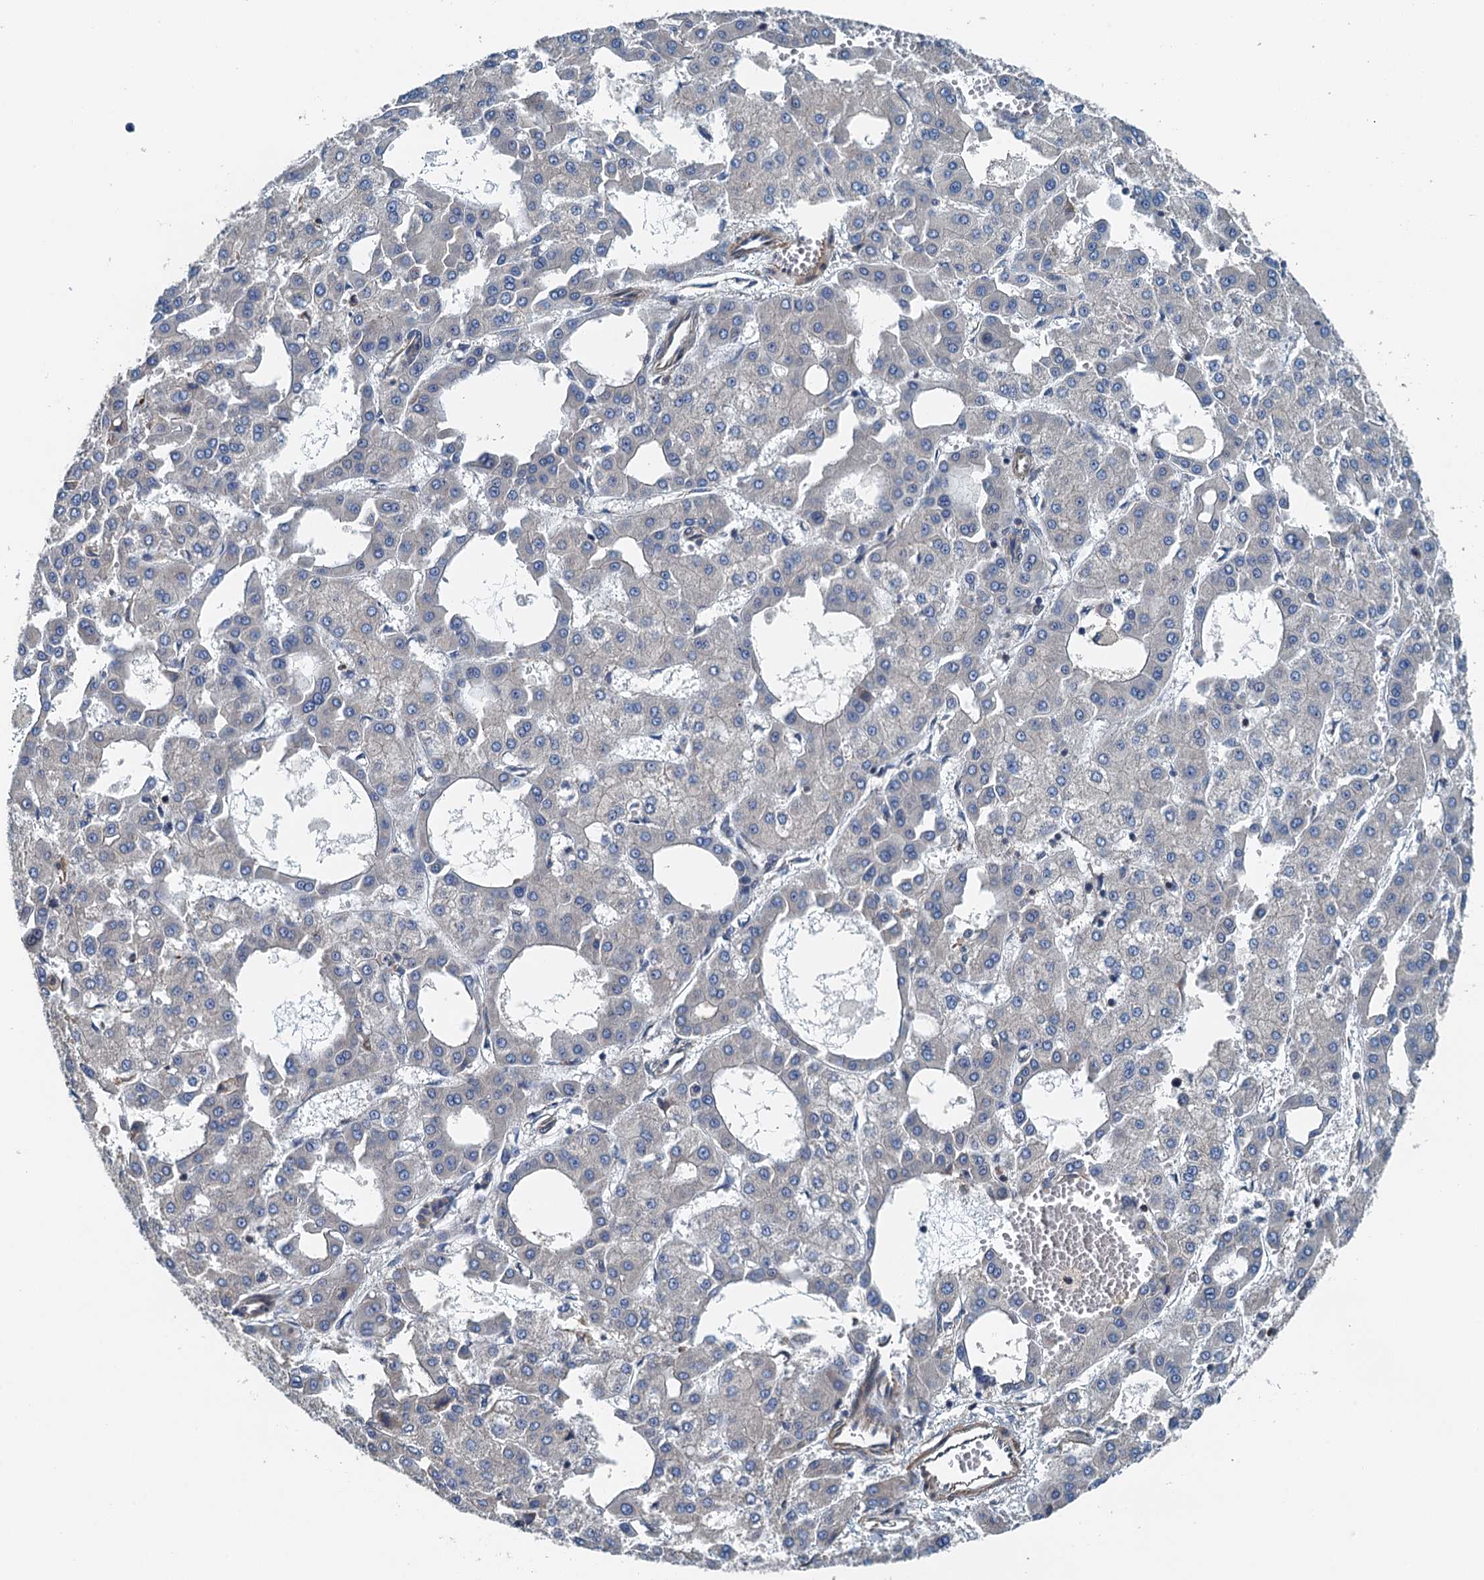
{"staining": {"intensity": "negative", "quantity": "none", "location": "none"}, "tissue": "liver cancer", "cell_type": "Tumor cells", "image_type": "cancer", "snomed": [{"axis": "morphology", "description": "Carcinoma, Hepatocellular, NOS"}, {"axis": "topography", "description": "Liver"}], "caption": "DAB (3,3'-diaminobenzidine) immunohistochemical staining of hepatocellular carcinoma (liver) reveals no significant positivity in tumor cells. Brightfield microscopy of IHC stained with DAB (brown) and hematoxylin (blue), captured at high magnification.", "gene": "PPP1R14D", "patient": {"sex": "male", "age": 47}}